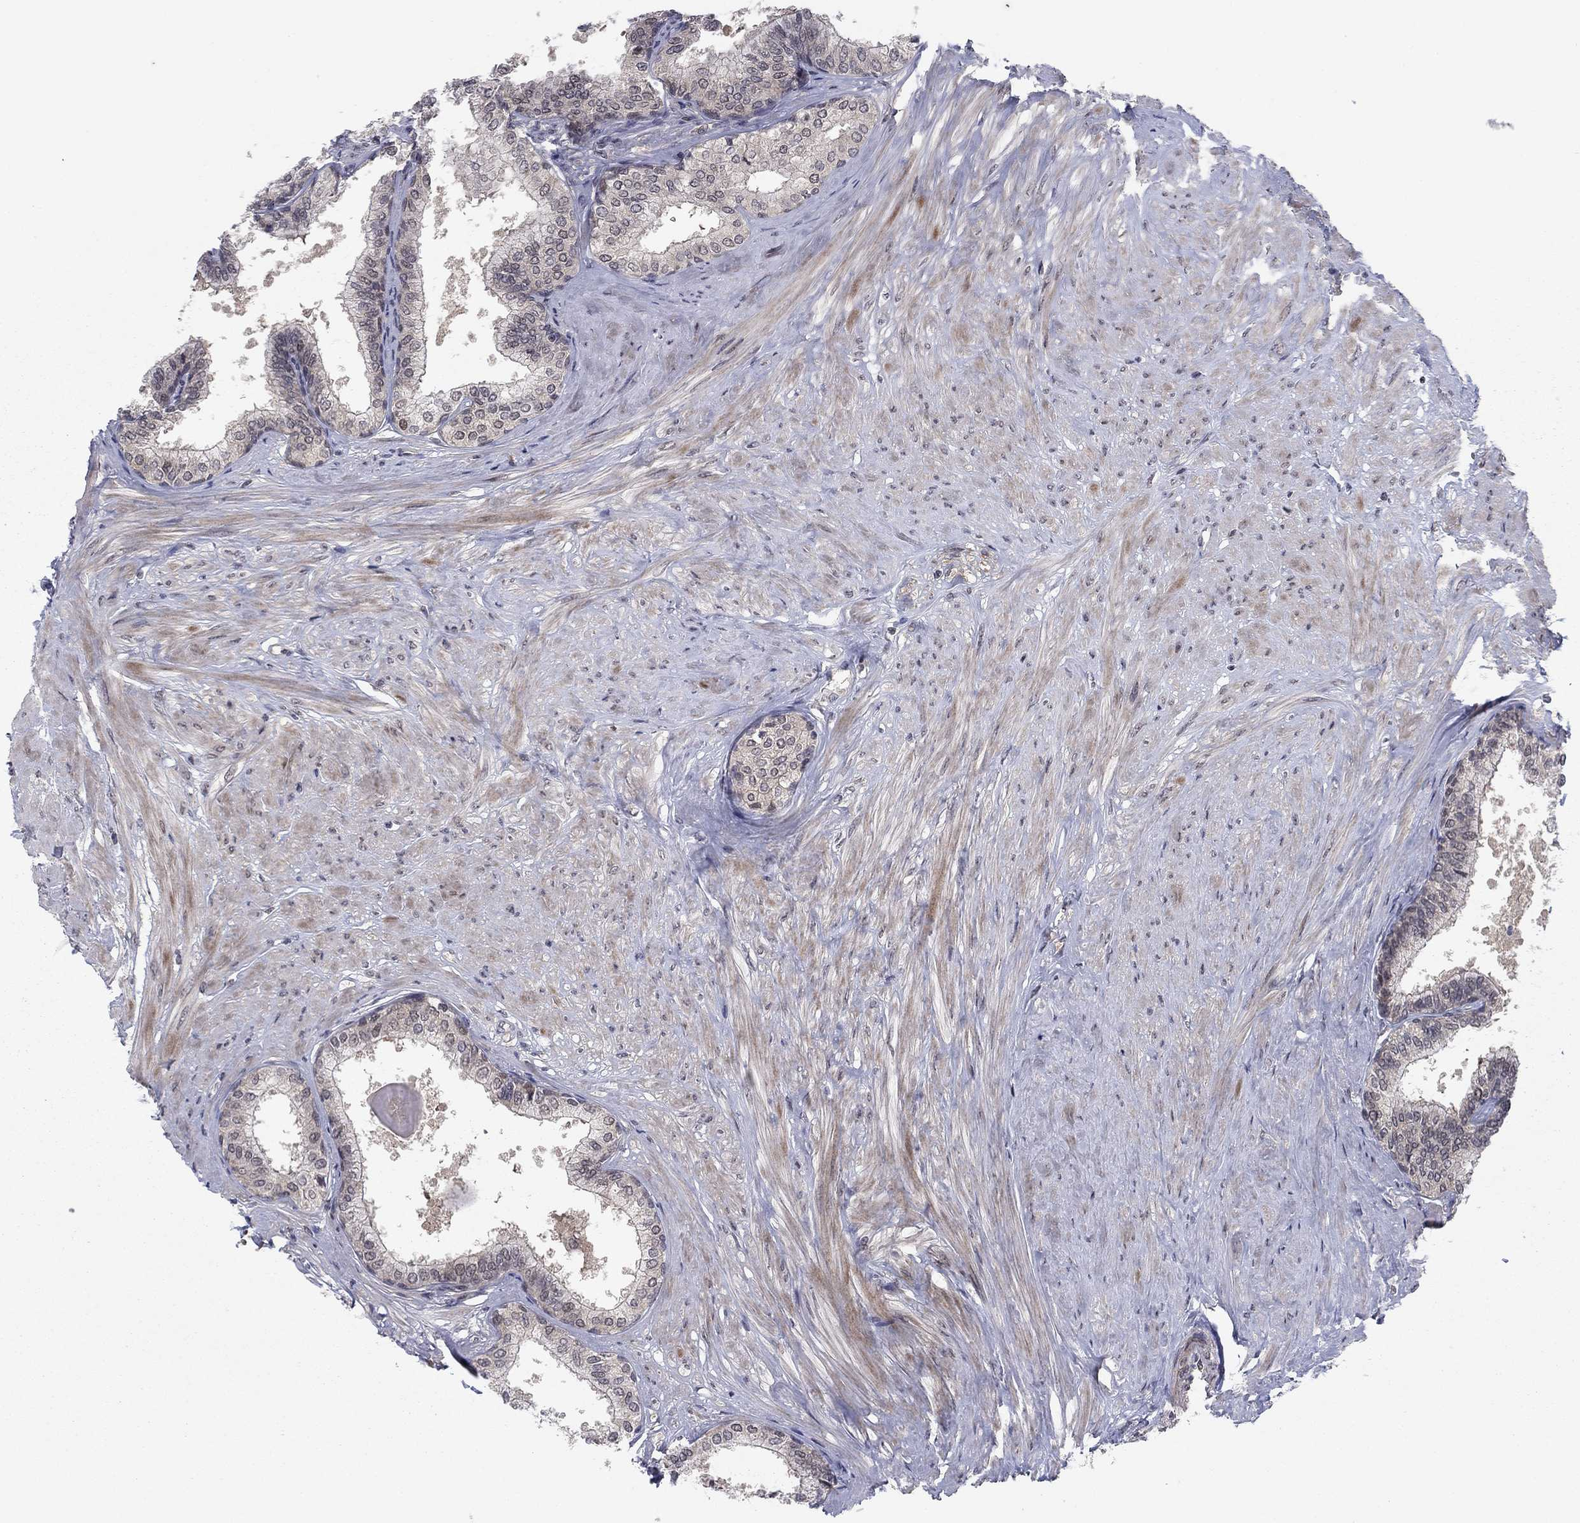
{"staining": {"intensity": "weak", "quantity": "25%-75%", "location": "cytoplasmic/membranous"}, "tissue": "prostate", "cell_type": "Glandular cells", "image_type": "normal", "snomed": [{"axis": "morphology", "description": "Normal tissue, NOS"}, {"axis": "topography", "description": "Prostate"}], "caption": "This is an image of IHC staining of normal prostate, which shows weak expression in the cytoplasmic/membranous of glandular cells.", "gene": "PSMC1", "patient": {"sex": "male", "age": 63}}